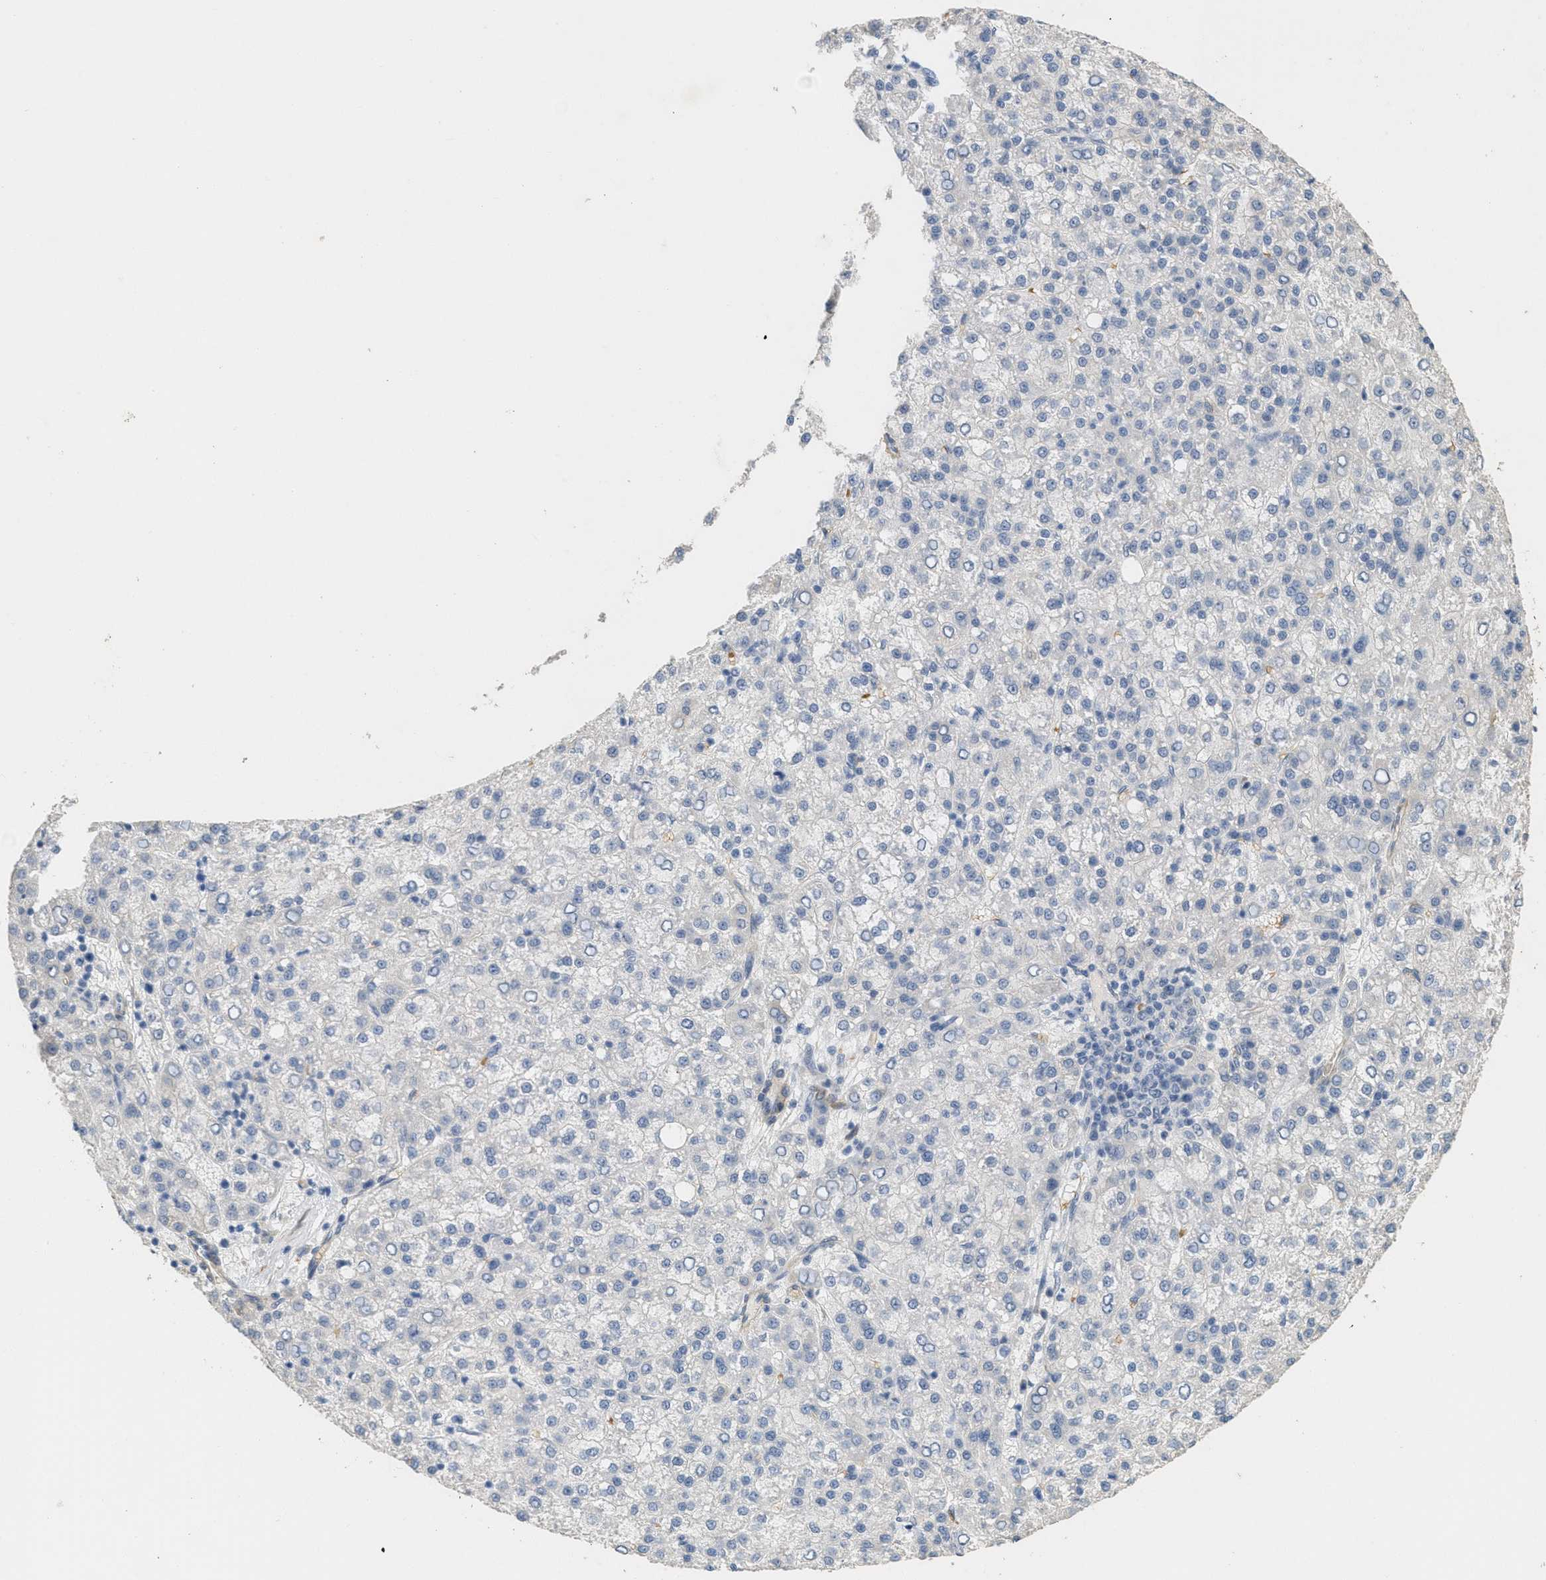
{"staining": {"intensity": "negative", "quantity": "none", "location": "none"}, "tissue": "liver cancer", "cell_type": "Tumor cells", "image_type": "cancer", "snomed": [{"axis": "morphology", "description": "Carcinoma, Hepatocellular, NOS"}, {"axis": "topography", "description": "Liver"}], "caption": "Histopathology image shows no significant protein expression in tumor cells of liver cancer (hepatocellular carcinoma). Brightfield microscopy of IHC stained with DAB (brown) and hematoxylin (blue), captured at high magnification.", "gene": "MRS2", "patient": {"sex": "female", "age": 58}}